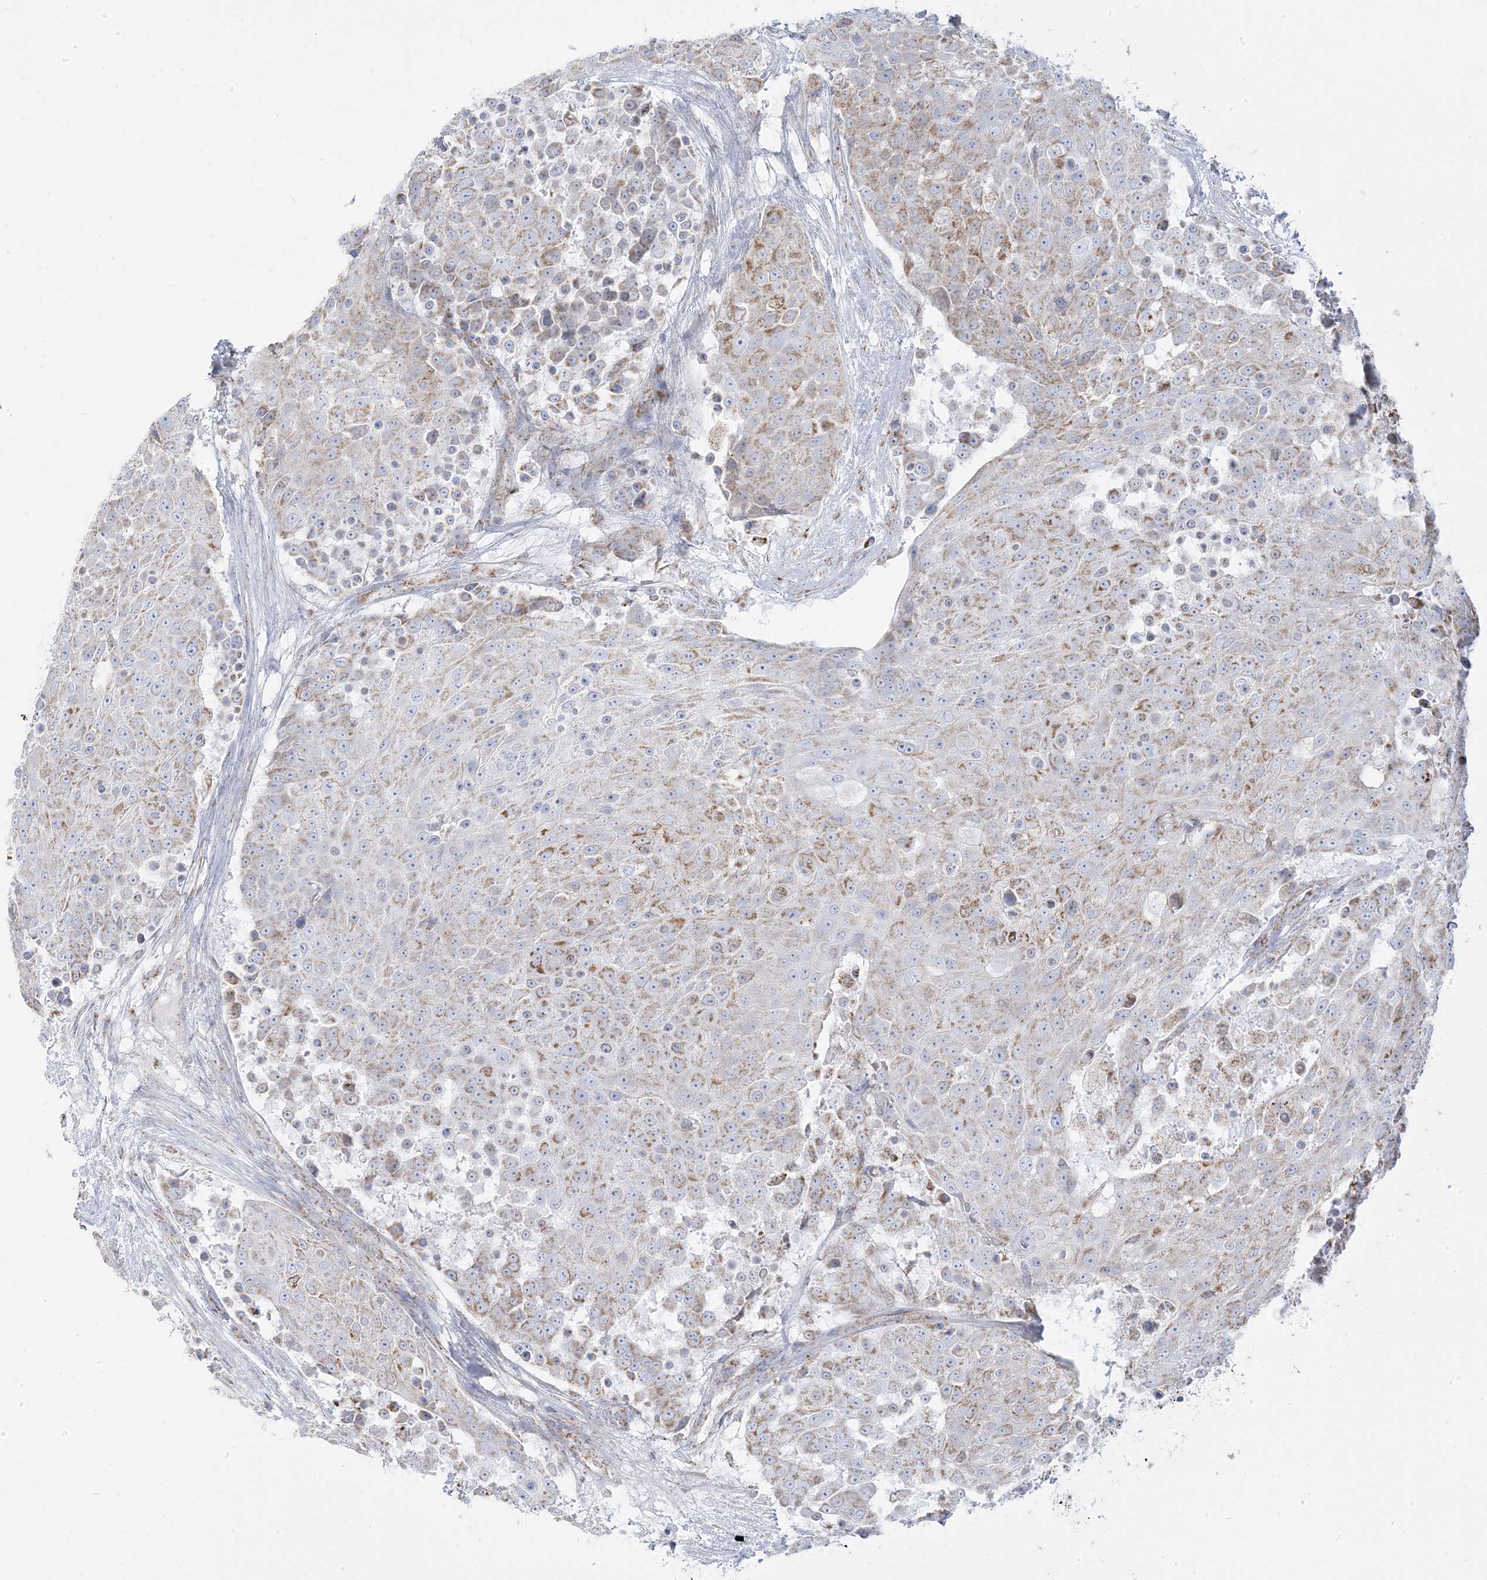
{"staining": {"intensity": "moderate", "quantity": "<25%", "location": "cytoplasmic/membranous"}, "tissue": "urothelial cancer", "cell_type": "Tumor cells", "image_type": "cancer", "snomed": [{"axis": "morphology", "description": "Urothelial carcinoma, High grade"}, {"axis": "topography", "description": "Urinary bladder"}], "caption": "High-grade urothelial carcinoma was stained to show a protein in brown. There is low levels of moderate cytoplasmic/membranous expression in about <25% of tumor cells.", "gene": "PCCB", "patient": {"sex": "female", "age": 63}}